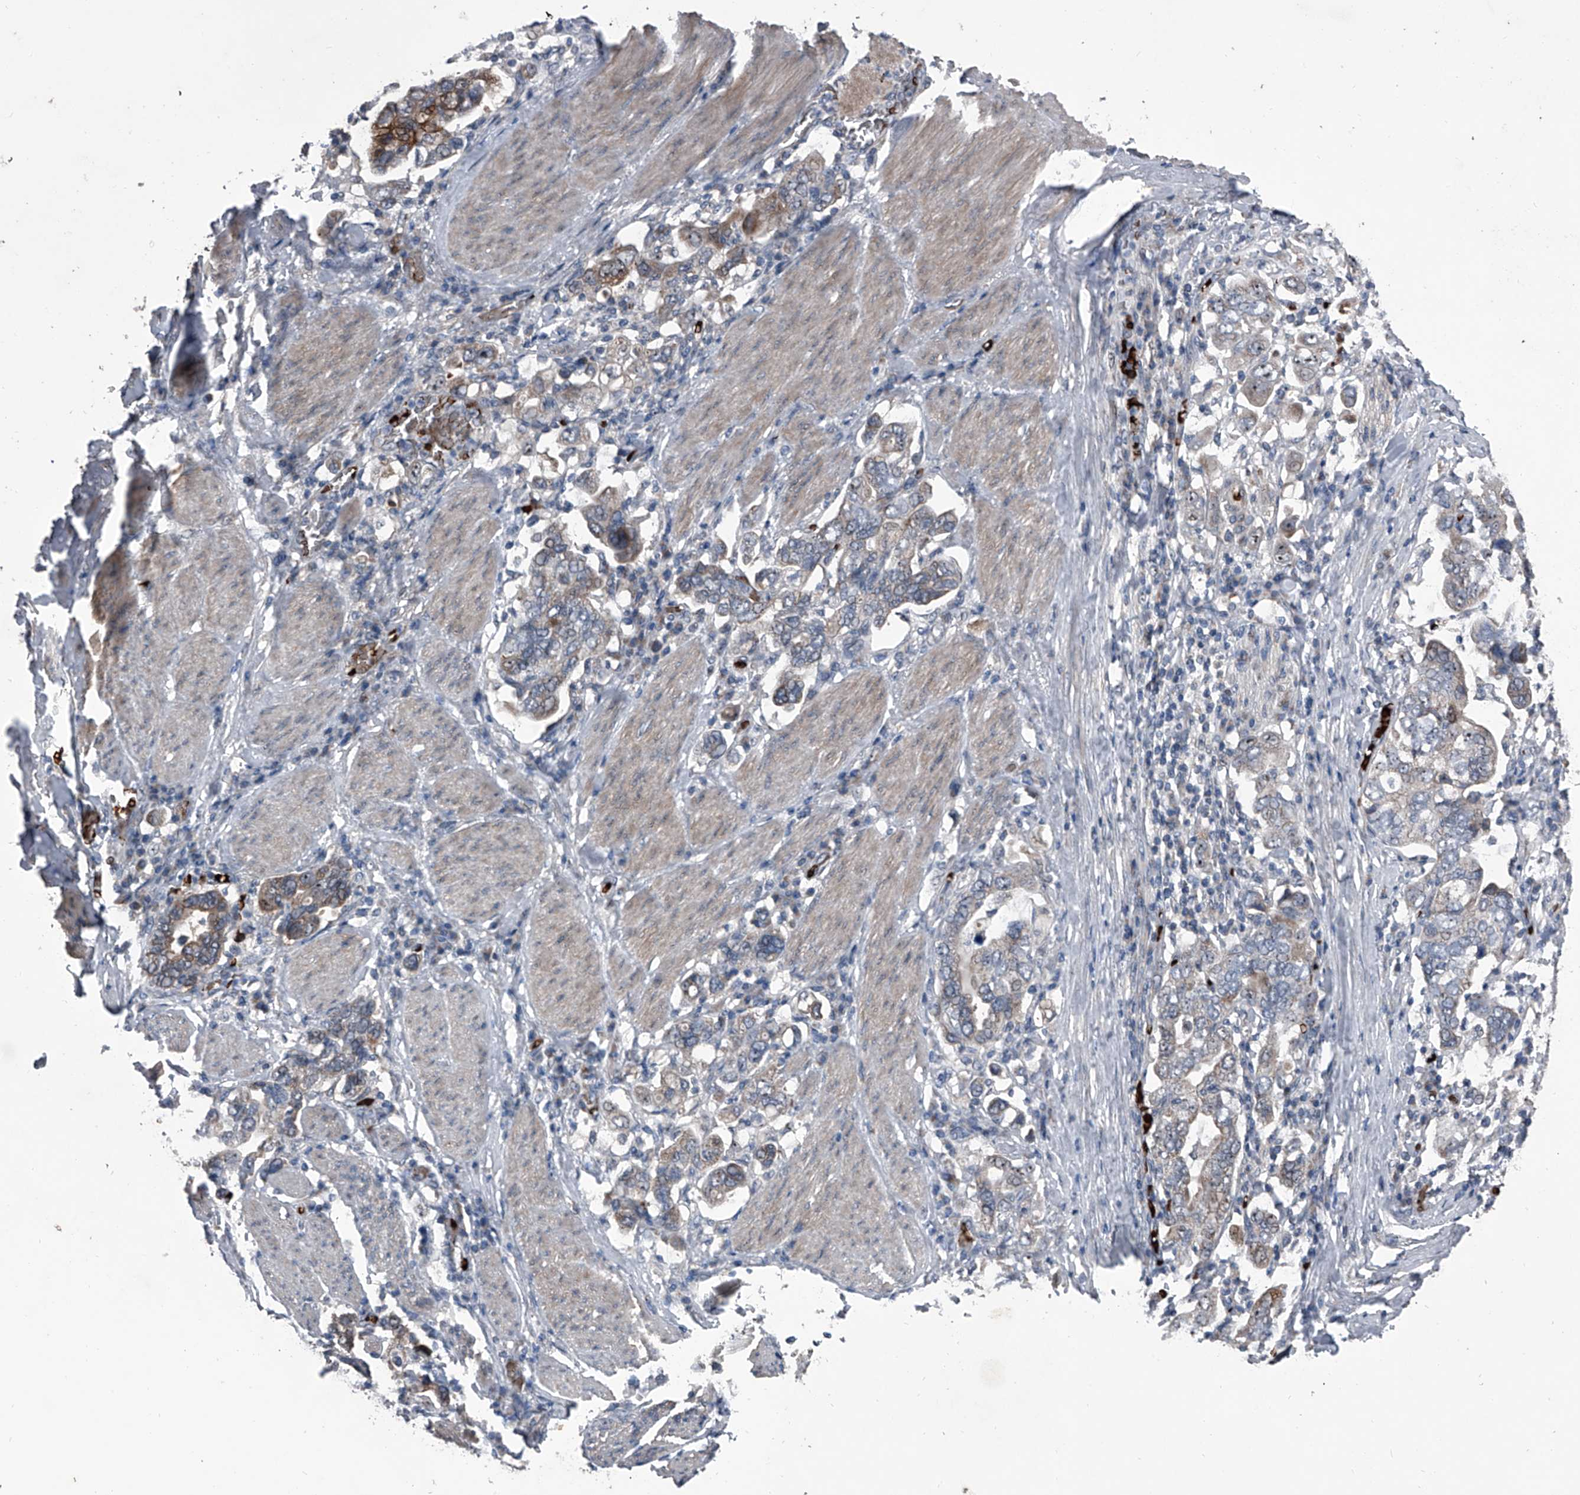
{"staining": {"intensity": "moderate", "quantity": "<25%", "location": "cytoplasmic/membranous"}, "tissue": "stomach cancer", "cell_type": "Tumor cells", "image_type": "cancer", "snomed": [{"axis": "morphology", "description": "Adenocarcinoma, NOS"}, {"axis": "topography", "description": "Stomach, upper"}], "caption": "The histopathology image exhibits a brown stain indicating the presence of a protein in the cytoplasmic/membranous of tumor cells in stomach cancer (adenocarcinoma).", "gene": "CEP85L", "patient": {"sex": "male", "age": 62}}